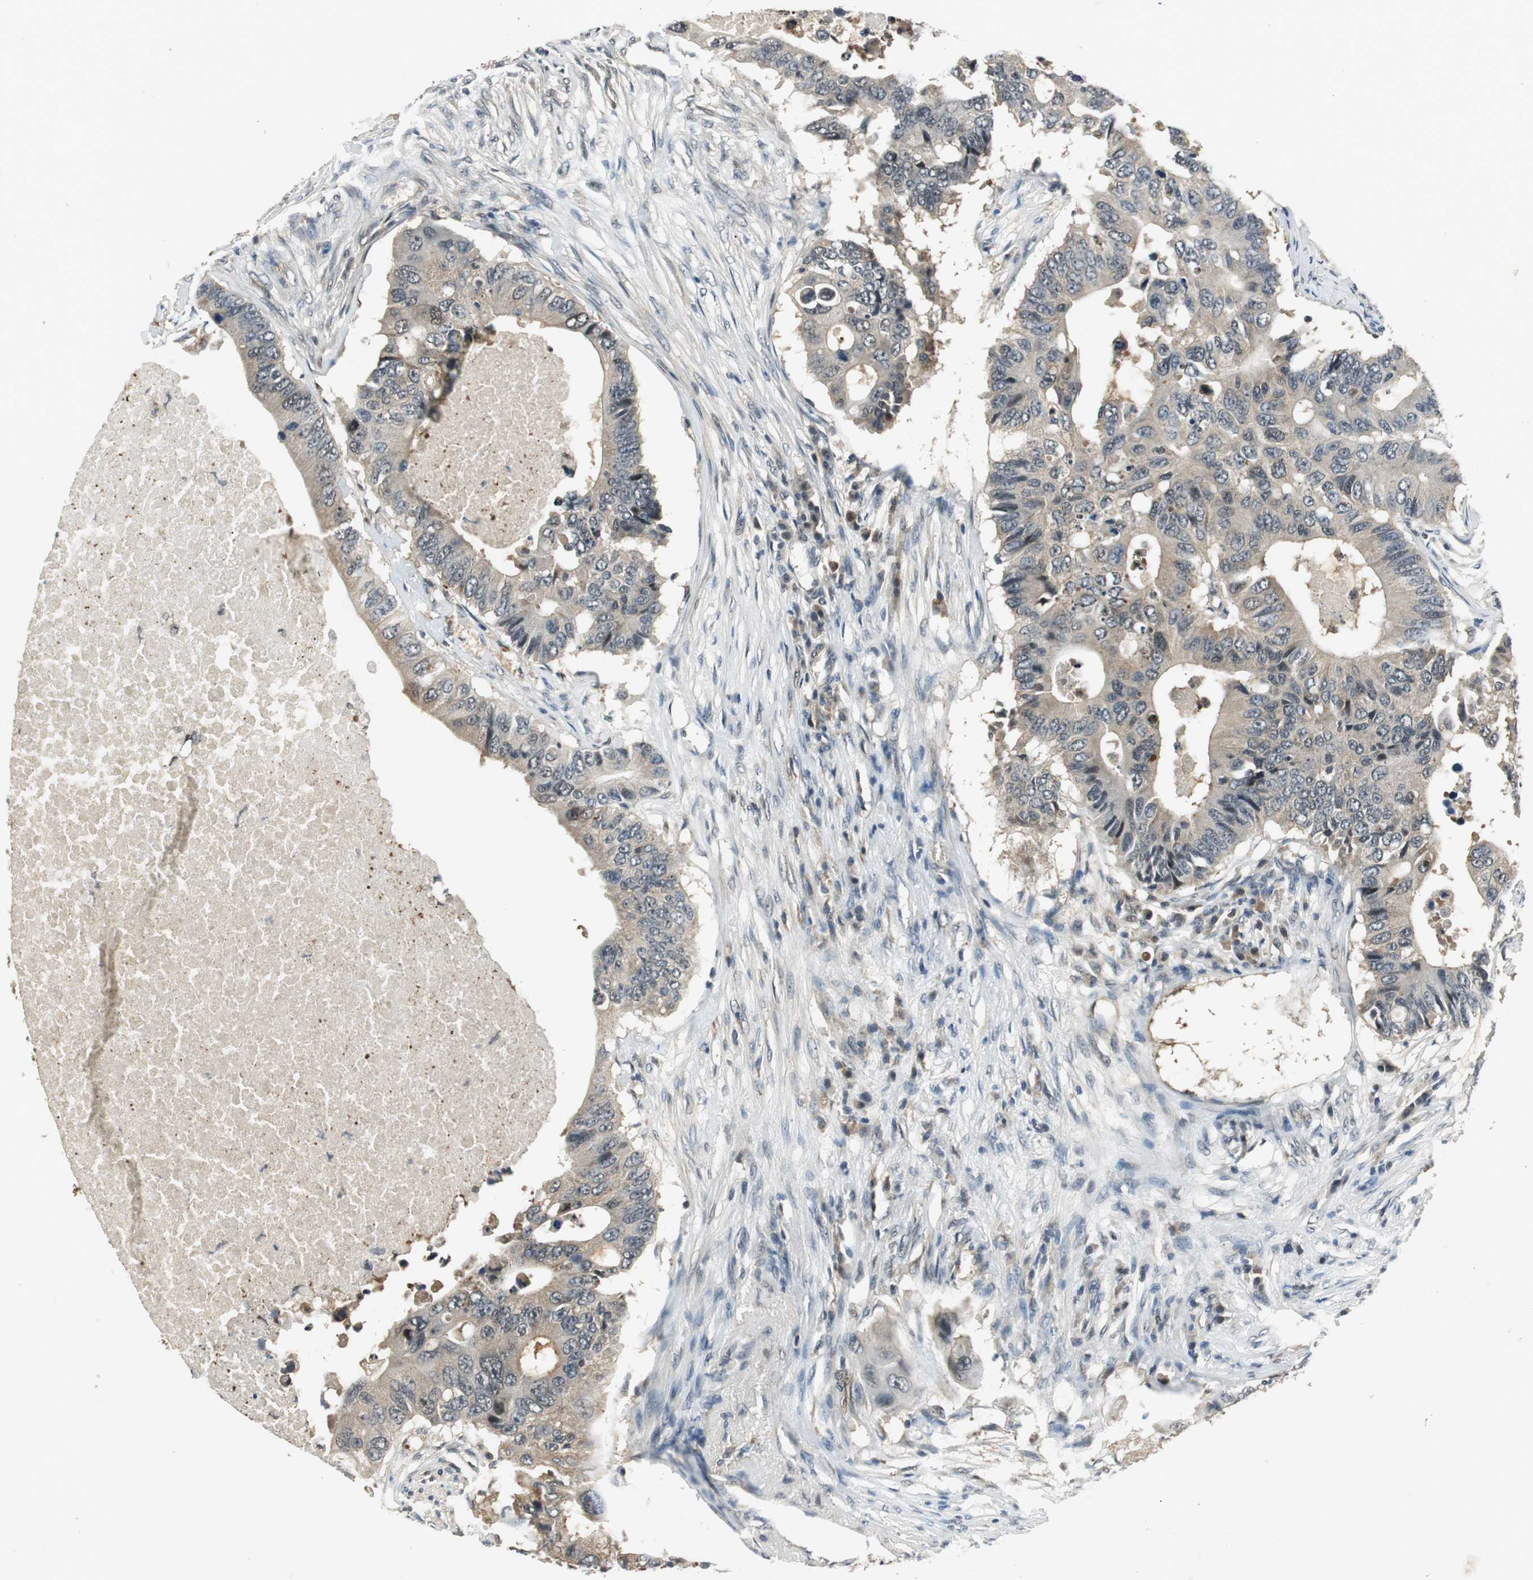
{"staining": {"intensity": "weak", "quantity": ">75%", "location": "cytoplasmic/membranous"}, "tissue": "colorectal cancer", "cell_type": "Tumor cells", "image_type": "cancer", "snomed": [{"axis": "morphology", "description": "Adenocarcinoma, NOS"}, {"axis": "topography", "description": "Colon"}], "caption": "Human colorectal adenocarcinoma stained for a protein (brown) exhibits weak cytoplasmic/membranous positive staining in approximately >75% of tumor cells.", "gene": "PSMB4", "patient": {"sex": "male", "age": 71}}